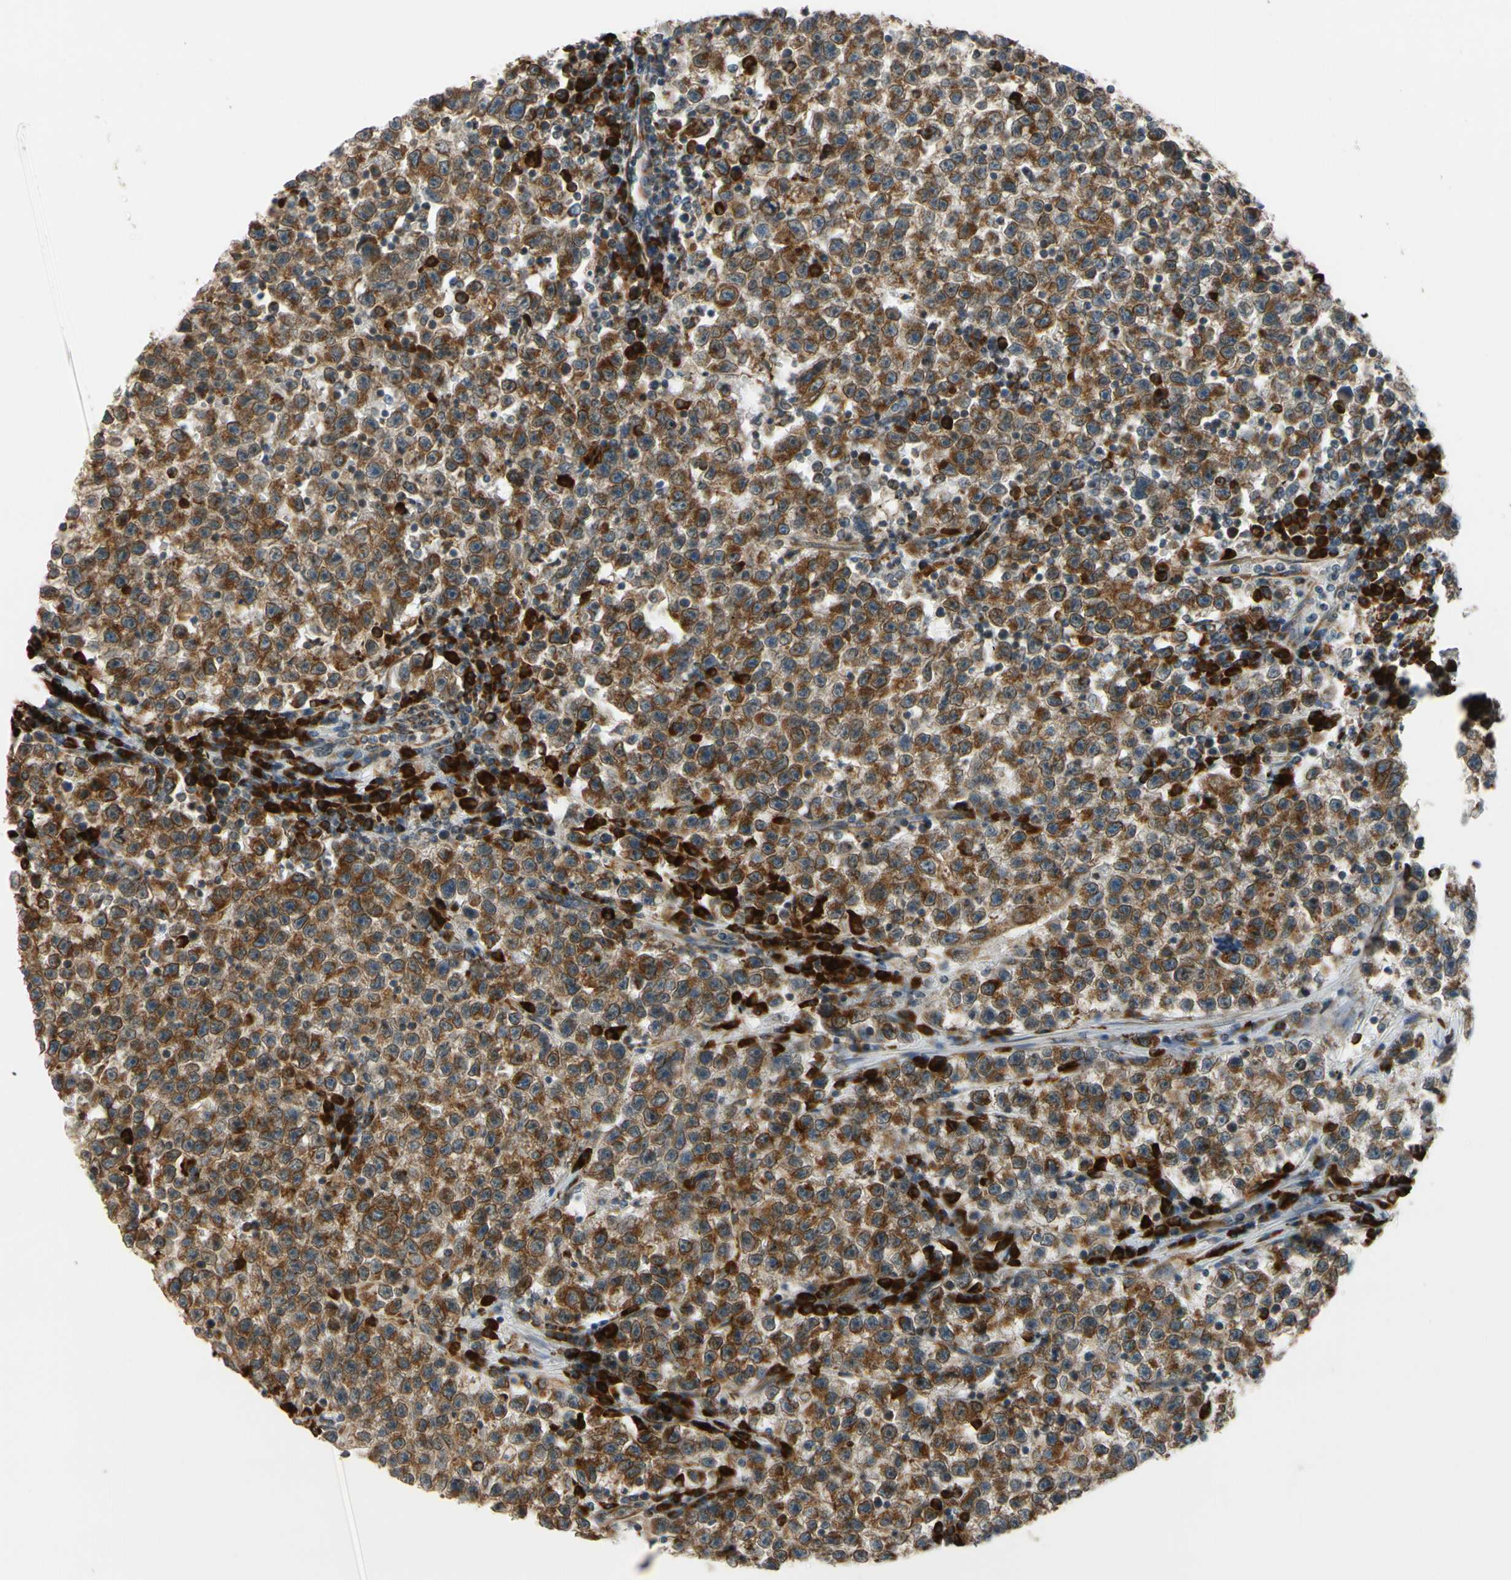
{"staining": {"intensity": "moderate", "quantity": ">75%", "location": "cytoplasmic/membranous"}, "tissue": "testis cancer", "cell_type": "Tumor cells", "image_type": "cancer", "snomed": [{"axis": "morphology", "description": "Seminoma, NOS"}, {"axis": "topography", "description": "Testis"}], "caption": "Testis cancer (seminoma) stained with a brown dye exhibits moderate cytoplasmic/membranous positive positivity in about >75% of tumor cells.", "gene": "RPN2", "patient": {"sex": "male", "age": 22}}